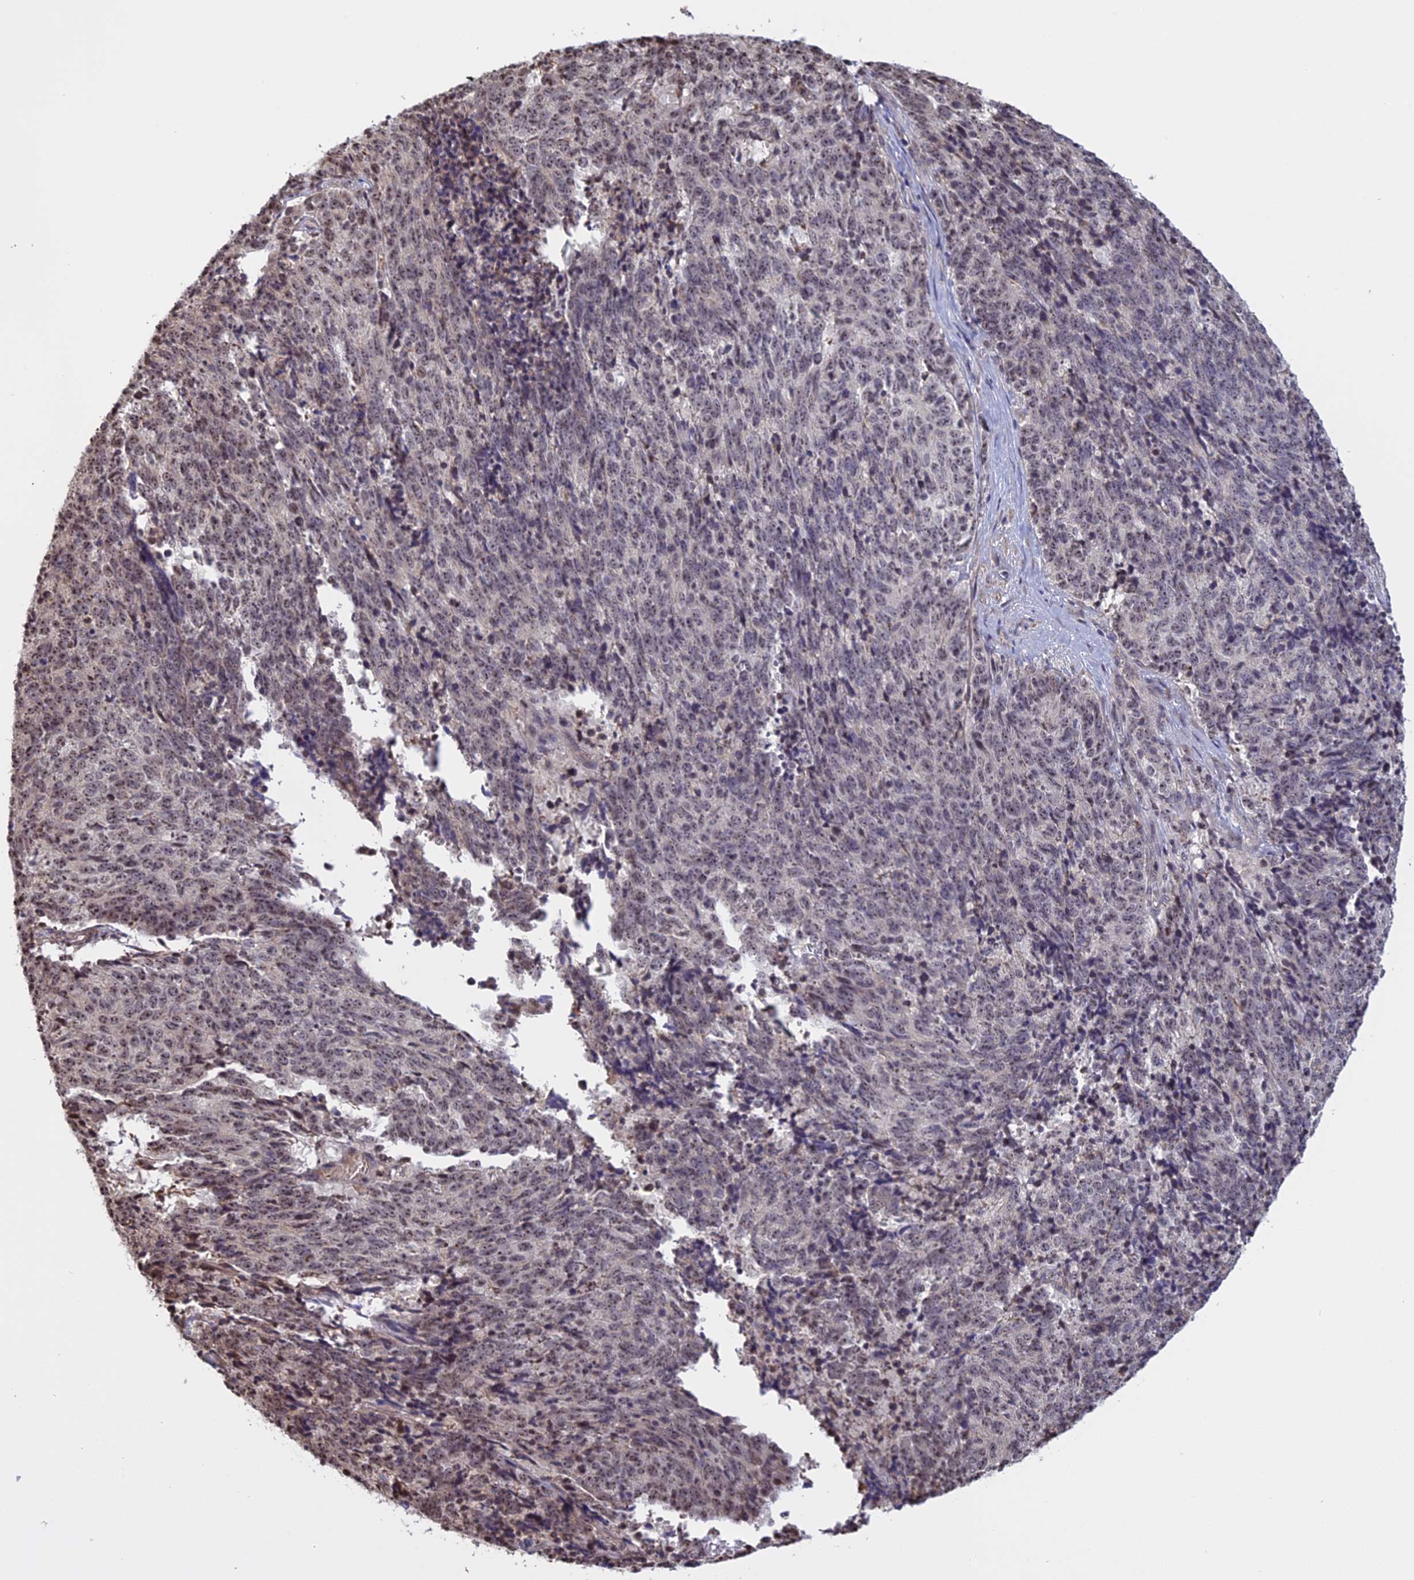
{"staining": {"intensity": "weak", "quantity": "<25%", "location": "nuclear"}, "tissue": "cervical cancer", "cell_type": "Tumor cells", "image_type": "cancer", "snomed": [{"axis": "morphology", "description": "Squamous cell carcinoma, NOS"}, {"axis": "topography", "description": "Cervix"}], "caption": "Photomicrograph shows no significant protein staining in tumor cells of cervical squamous cell carcinoma.", "gene": "MGA", "patient": {"sex": "female", "age": 29}}